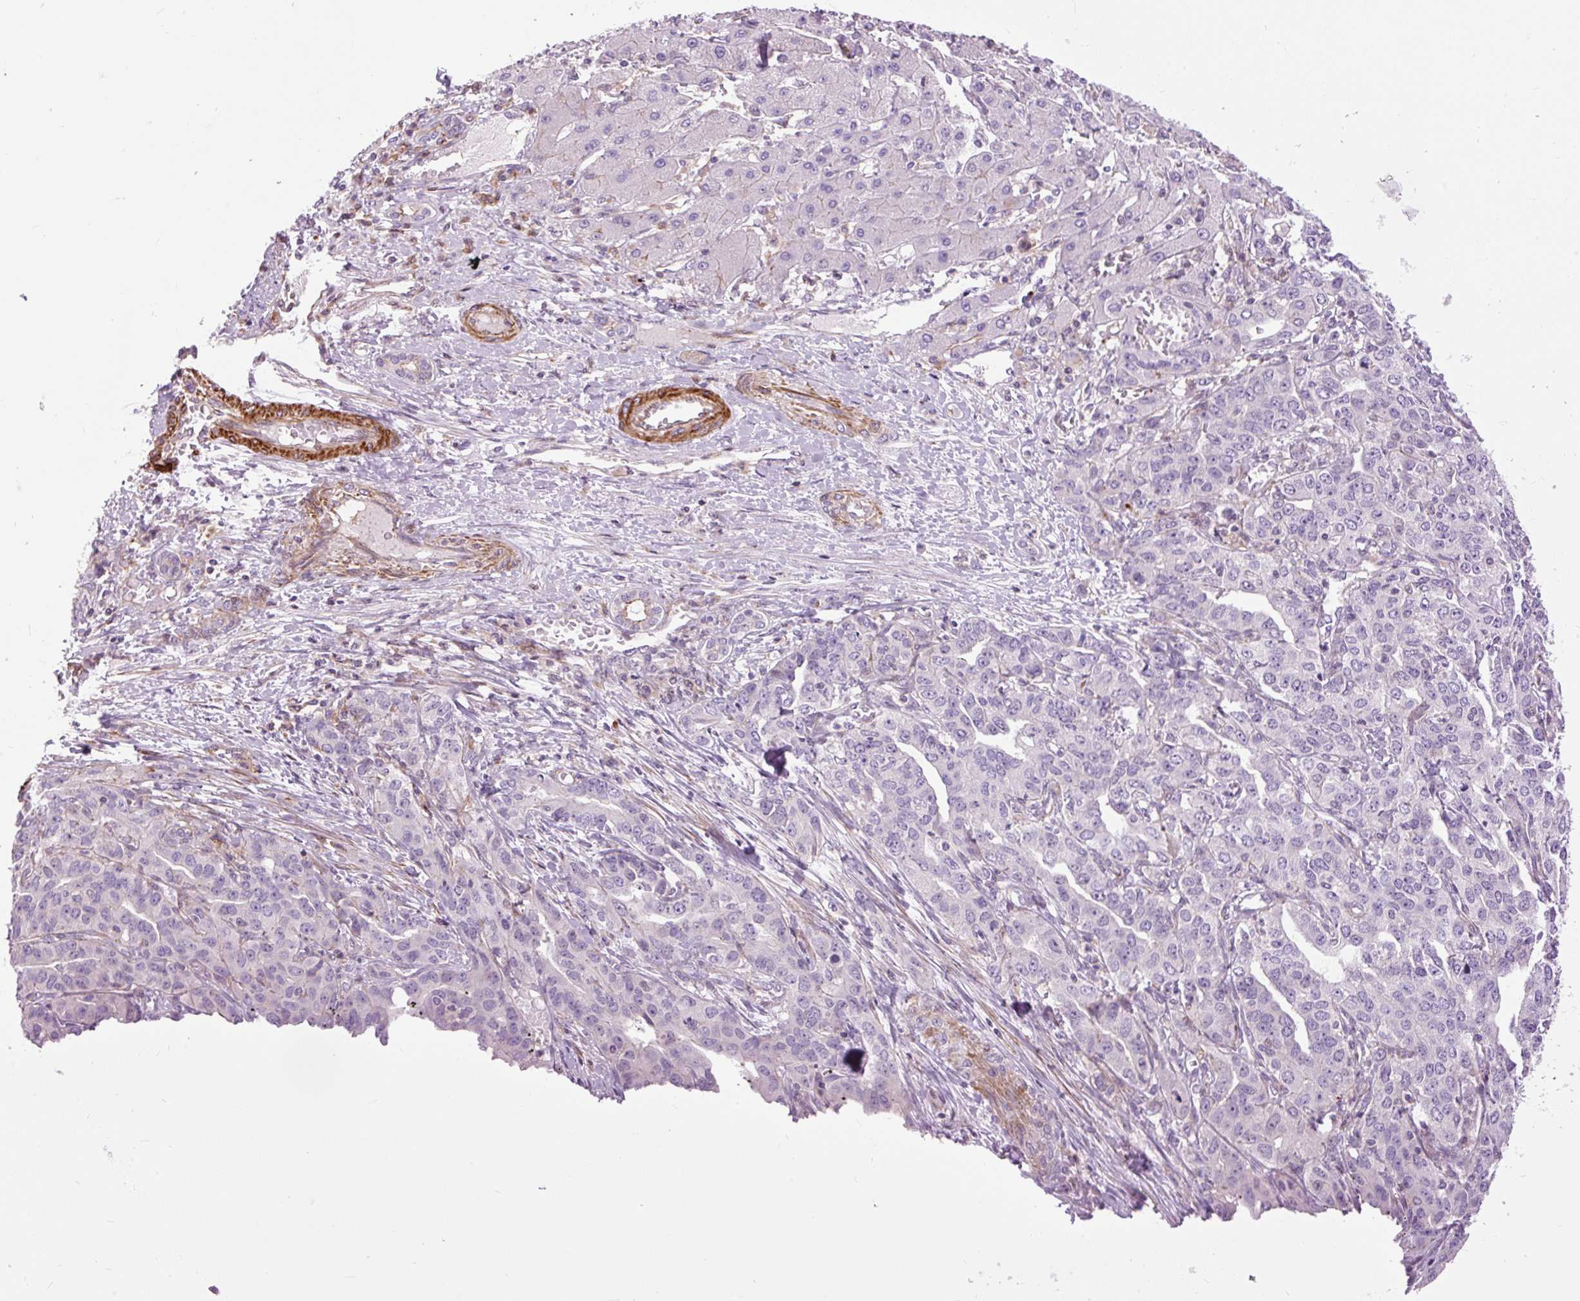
{"staining": {"intensity": "negative", "quantity": "none", "location": "none"}, "tissue": "liver cancer", "cell_type": "Tumor cells", "image_type": "cancer", "snomed": [{"axis": "morphology", "description": "Cholangiocarcinoma"}, {"axis": "topography", "description": "Liver"}], "caption": "A high-resolution photomicrograph shows immunohistochemistry staining of liver cholangiocarcinoma, which shows no significant staining in tumor cells.", "gene": "ZNF197", "patient": {"sex": "male", "age": 59}}